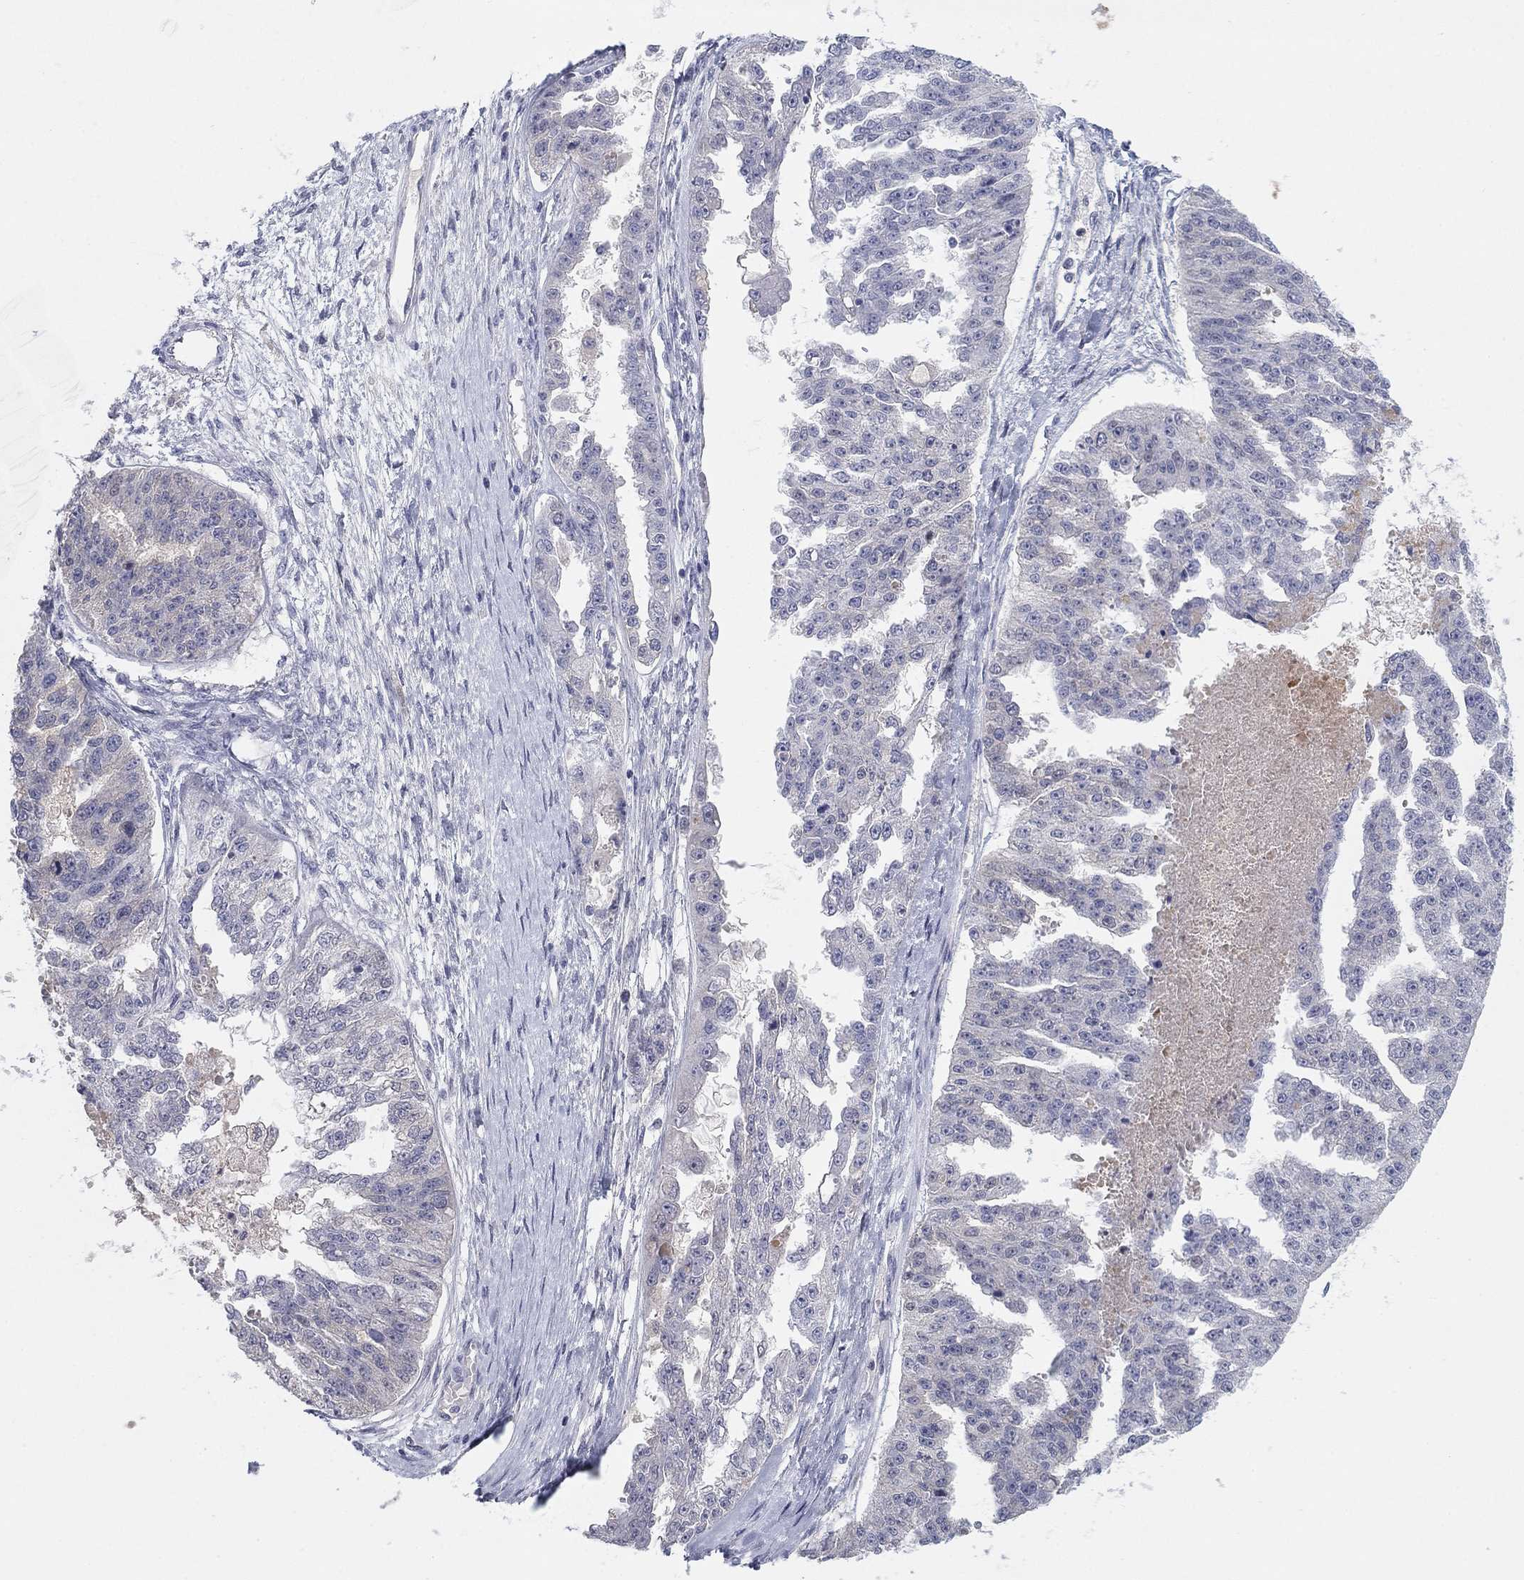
{"staining": {"intensity": "negative", "quantity": "none", "location": "none"}, "tissue": "ovarian cancer", "cell_type": "Tumor cells", "image_type": "cancer", "snomed": [{"axis": "morphology", "description": "Cystadenocarcinoma, serous, NOS"}, {"axis": "topography", "description": "Ovary"}], "caption": "IHC histopathology image of neoplastic tissue: human ovarian cancer (serous cystadenocarcinoma) stained with DAB (3,3'-diaminobenzidine) demonstrates no significant protein staining in tumor cells. The staining was performed using DAB to visualize the protein expression in brown, while the nuclei were stained in blue with hematoxylin (Magnification: 20x).", "gene": "AMN1", "patient": {"sex": "female", "age": 58}}